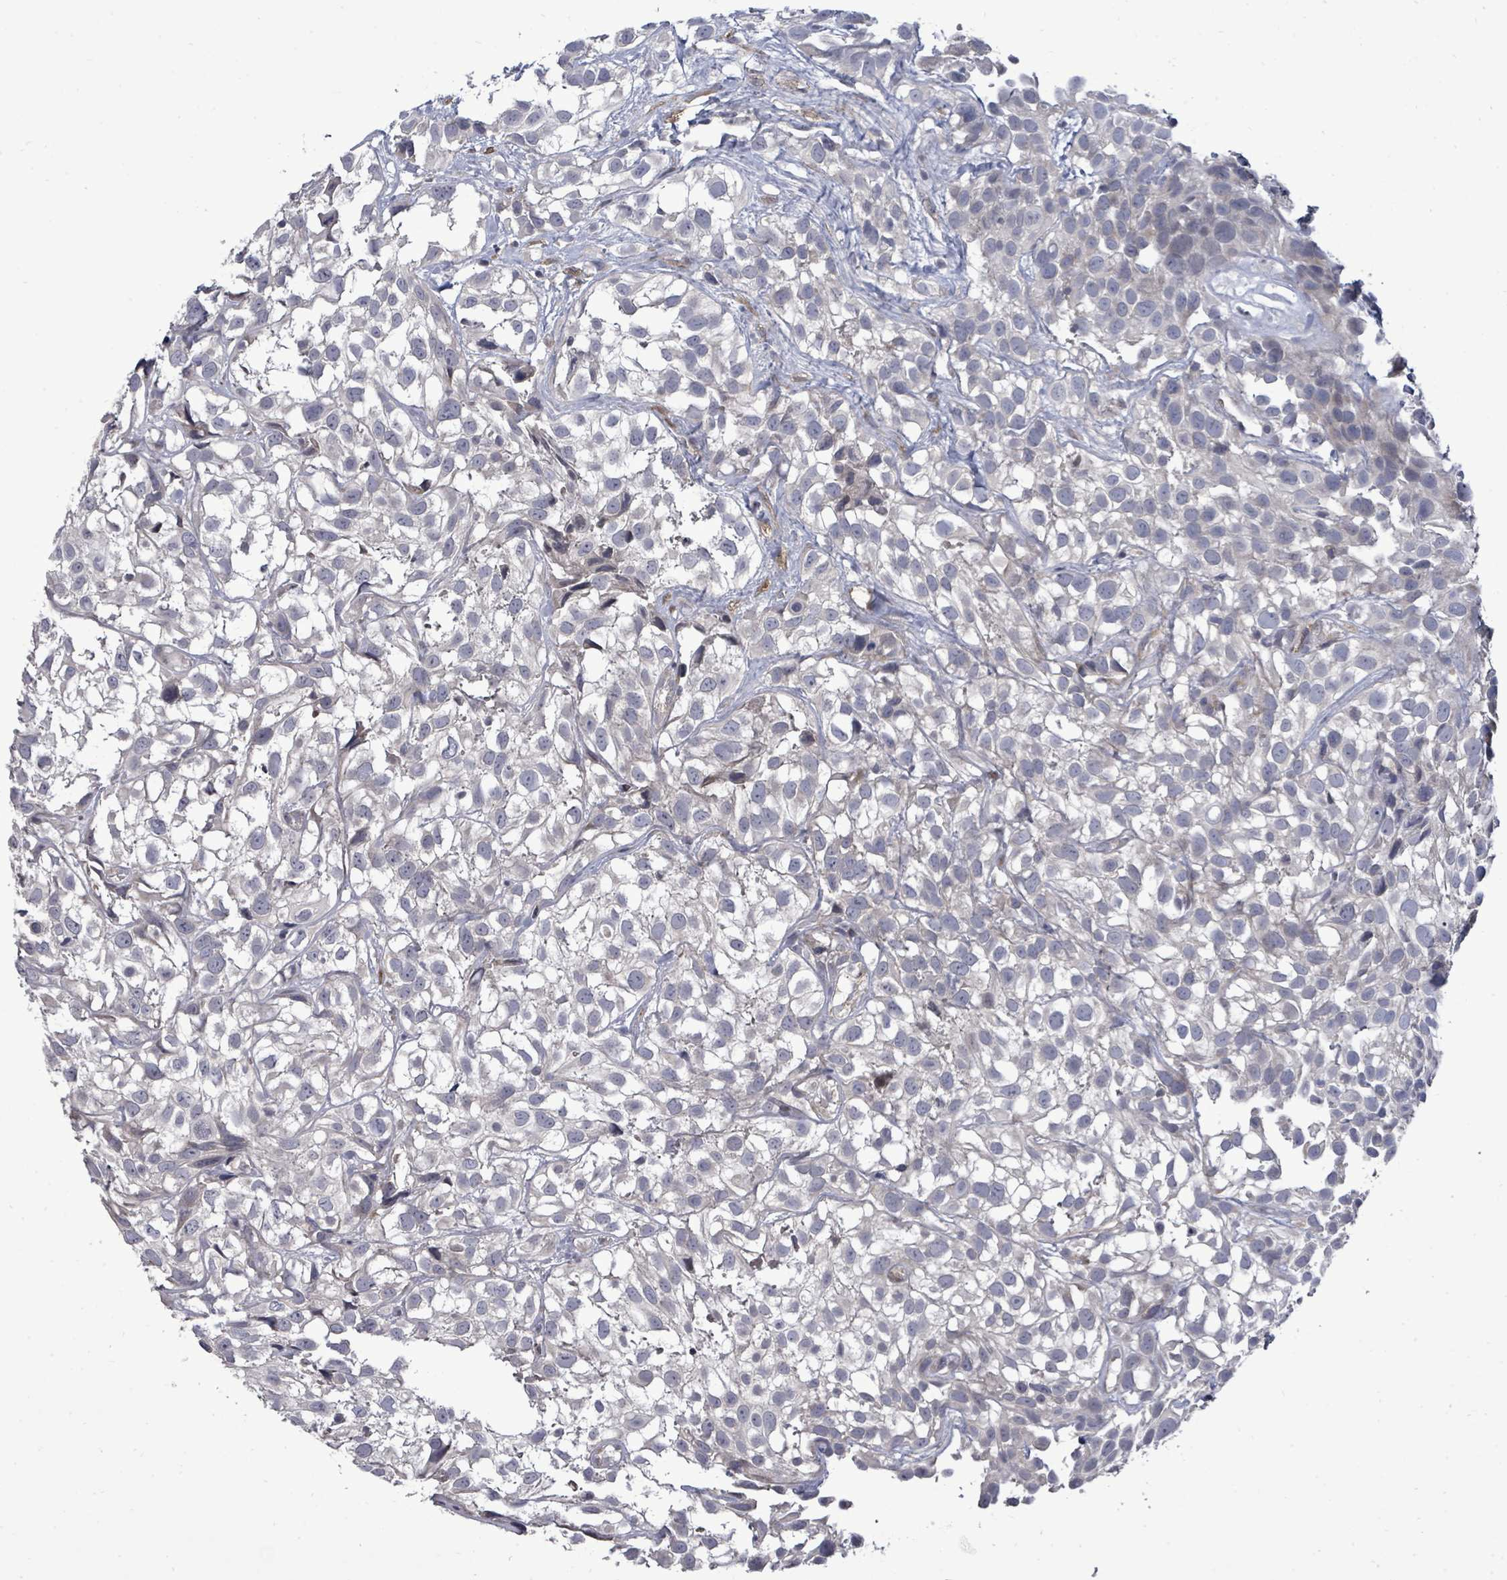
{"staining": {"intensity": "negative", "quantity": "none", "location": "none"}, "tissue": "urothelial cancer", "cell_type": "Tumor cells", "image_type": "cancer", "snomed": [{"axis": "morphology", "description": "Urothelial carcinoma, High grade"}, {"axis": "topography", "description": "Urinary bladder"}], "caption": "Immunohistochemical staining of human urothelial carcinoma (high-grade) reveals no significant positivity in tumor cells.", "gene": "POMGNT2", "patient": {"sex": "male", "age": 56}}